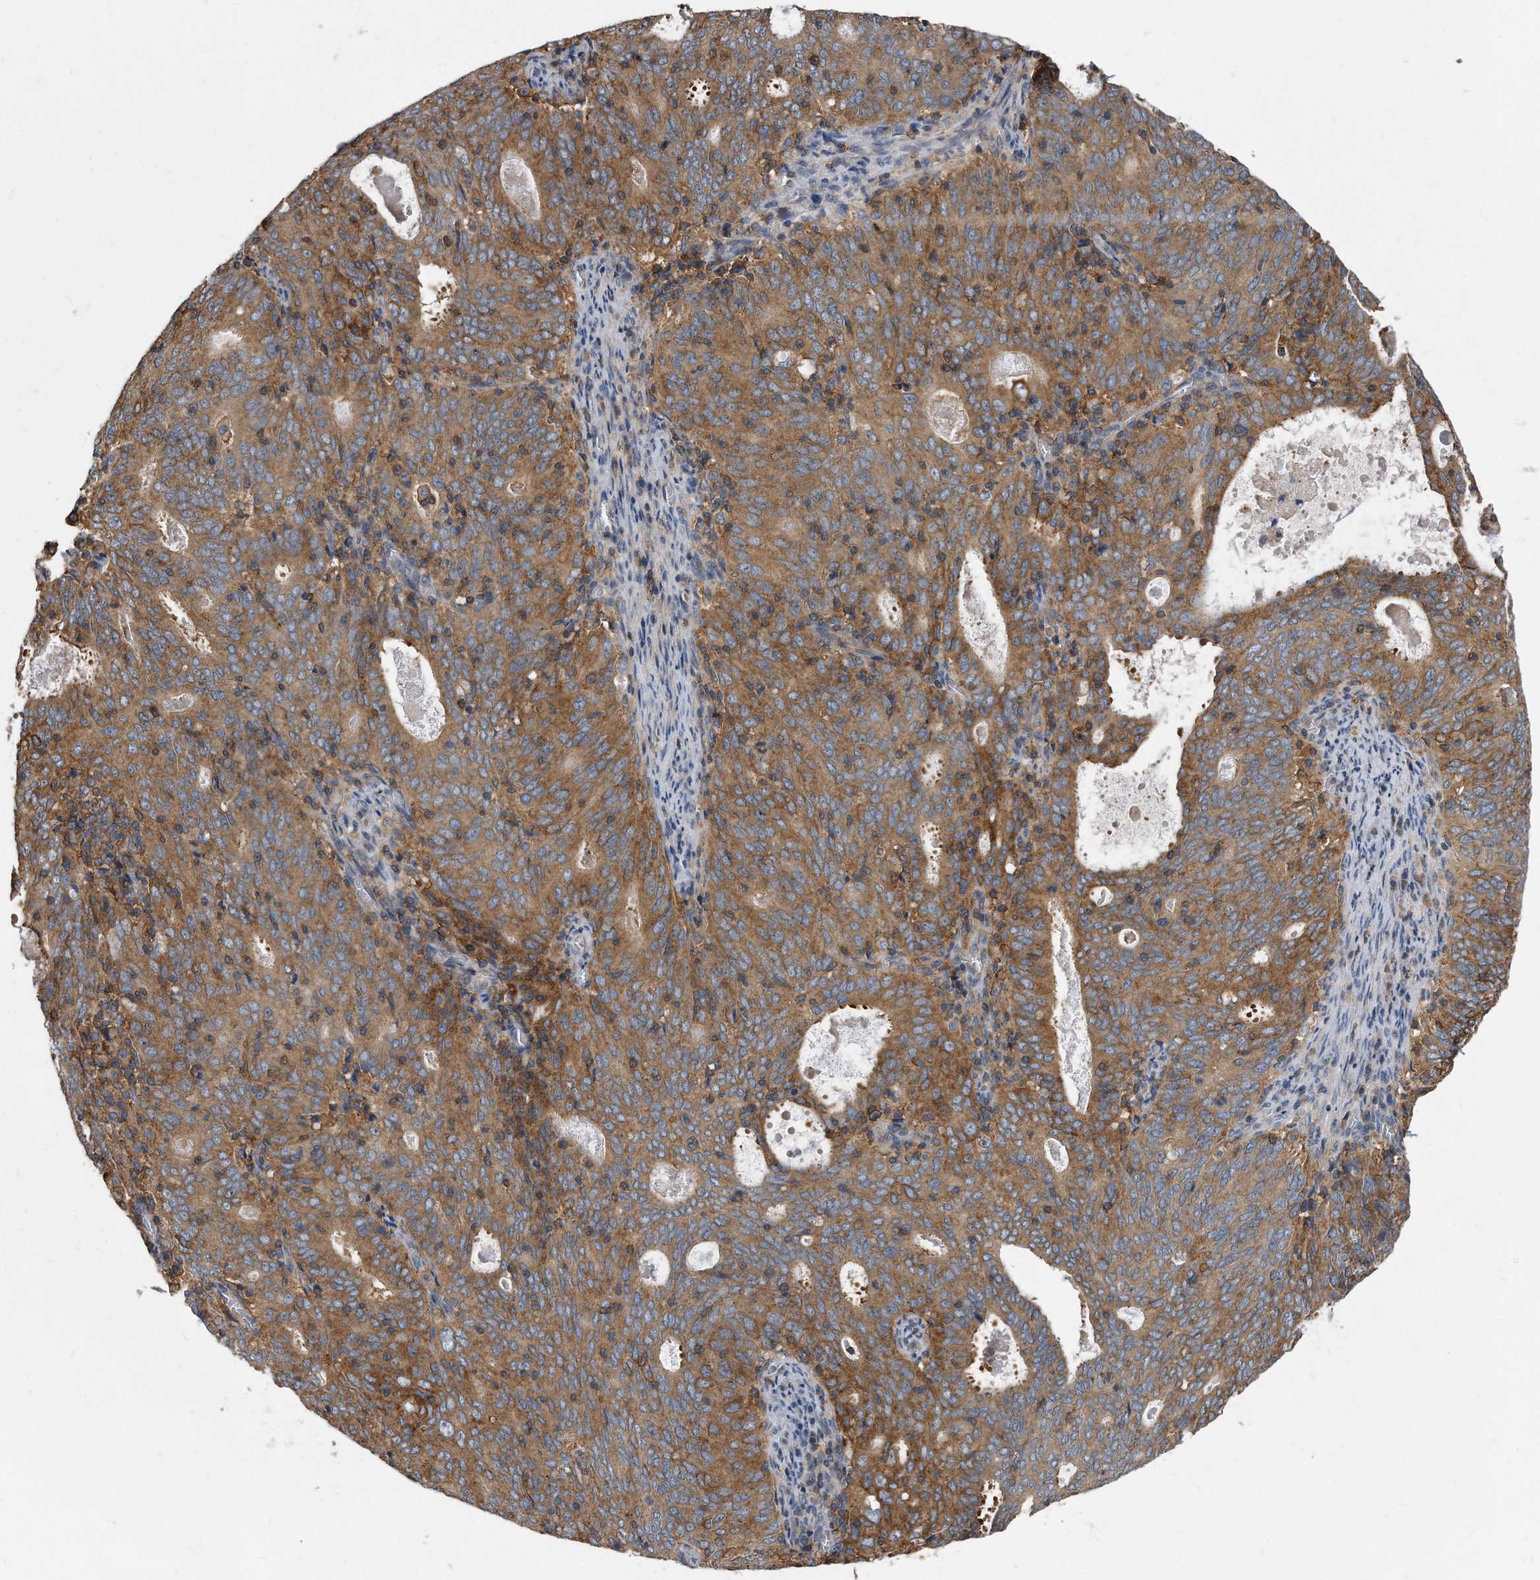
{"staining": {"intensity": "strong", "quantity": "25%-75%", "location": "cytoplasmic/membranous"}, "tissue": "cervical cancer", "cell_type": "Tumor cells", "image_type": "cancer", "snomed": [{"axis": "morphology", "description": "Adenocarcinoma, NOS"}, {"axis": "topography", "description": "Cervix"}], "caption": "Strong cytoplasmic/membranous expression is present in approximately 25%-75% of tumor cells in adenocarcinoma (cervical).", "gene": "ATG5", "patient": {"sex": "female", "age": 44}}